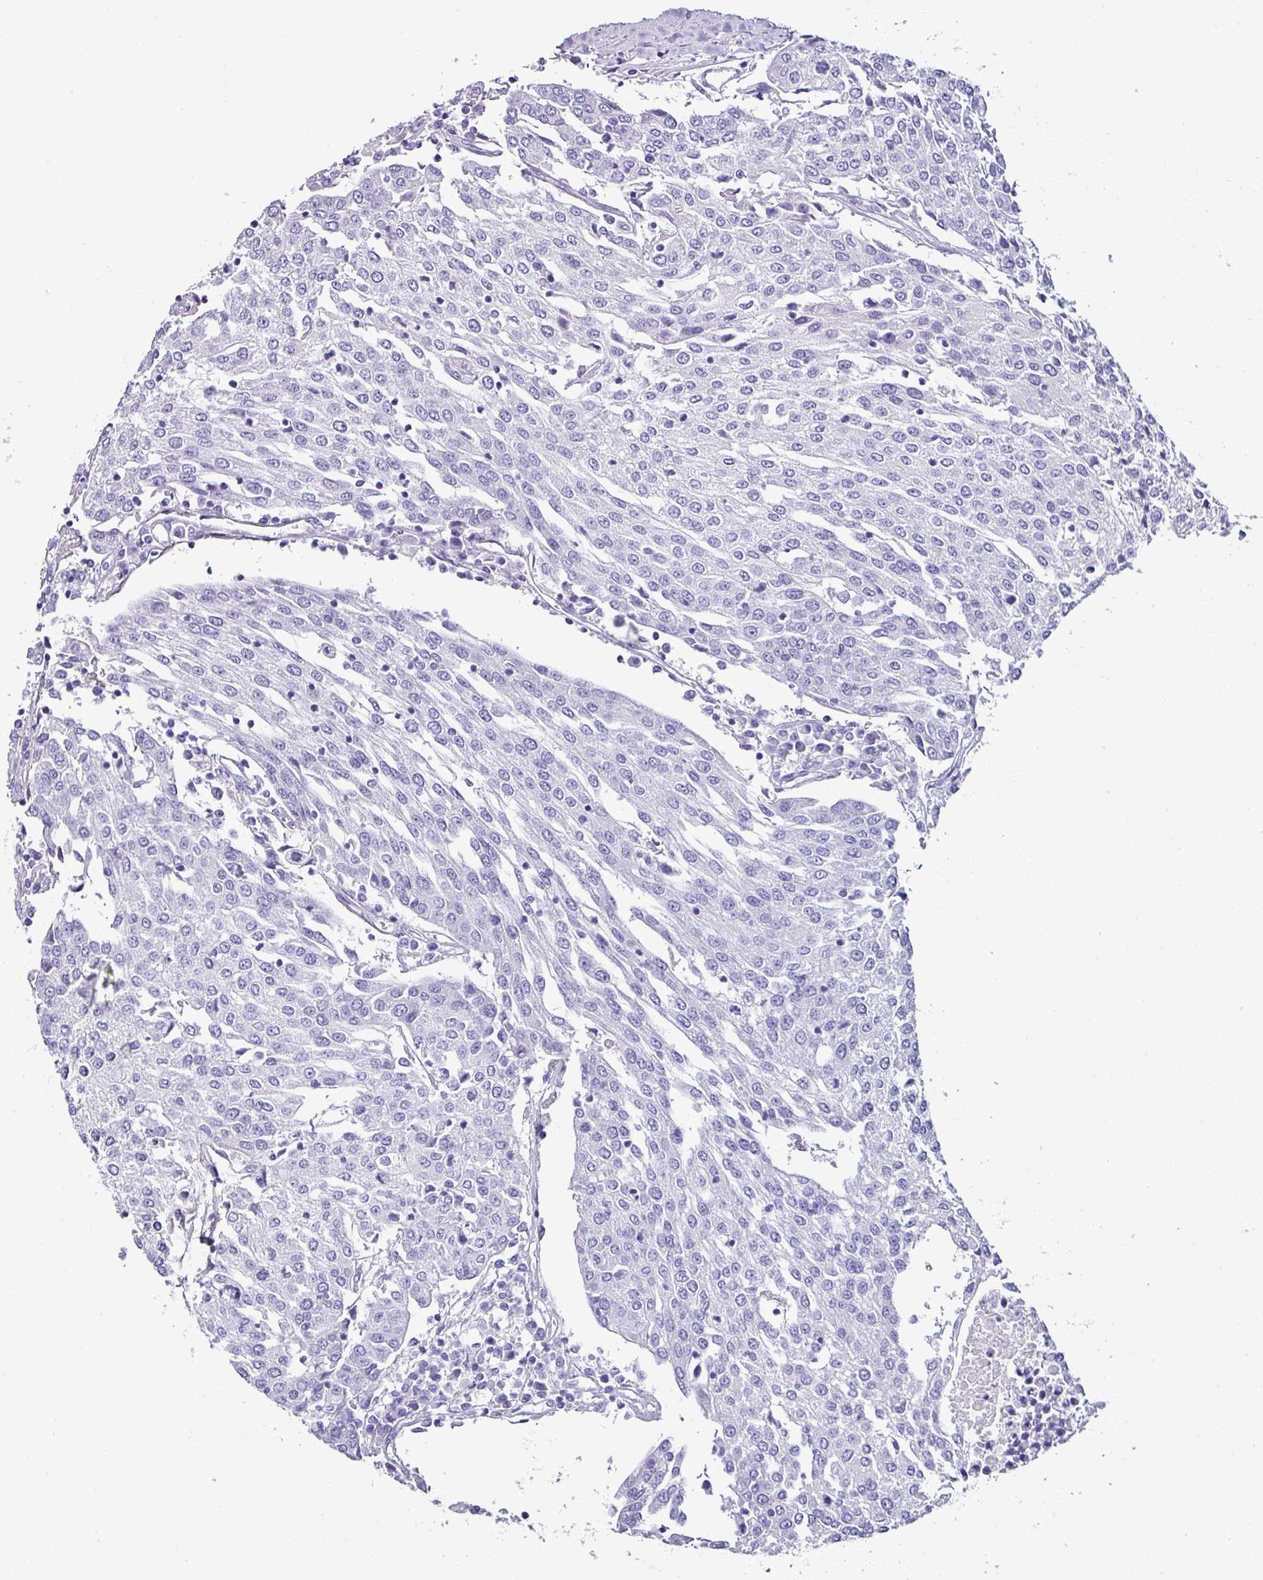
{"staining": {"intensity": "negative", "quantity": "none", "location": "none"}, "tissue": "urothelial cancer", "cell_type": "Tumor cells", "image_type": "cancer", "snomed": [{"axis": "morphology", "description": "Urothelial carcinoma, High grade"}, {"axis": "topography", "description": "Urinary bladder"}], "caption": "Immunohistochemical staining of human high-grade urothelial carcinoma demonstrates no significant positivity in tumor cells.", "gene": "NAPSA", "patient": {"sex": "female", "age": 85}}